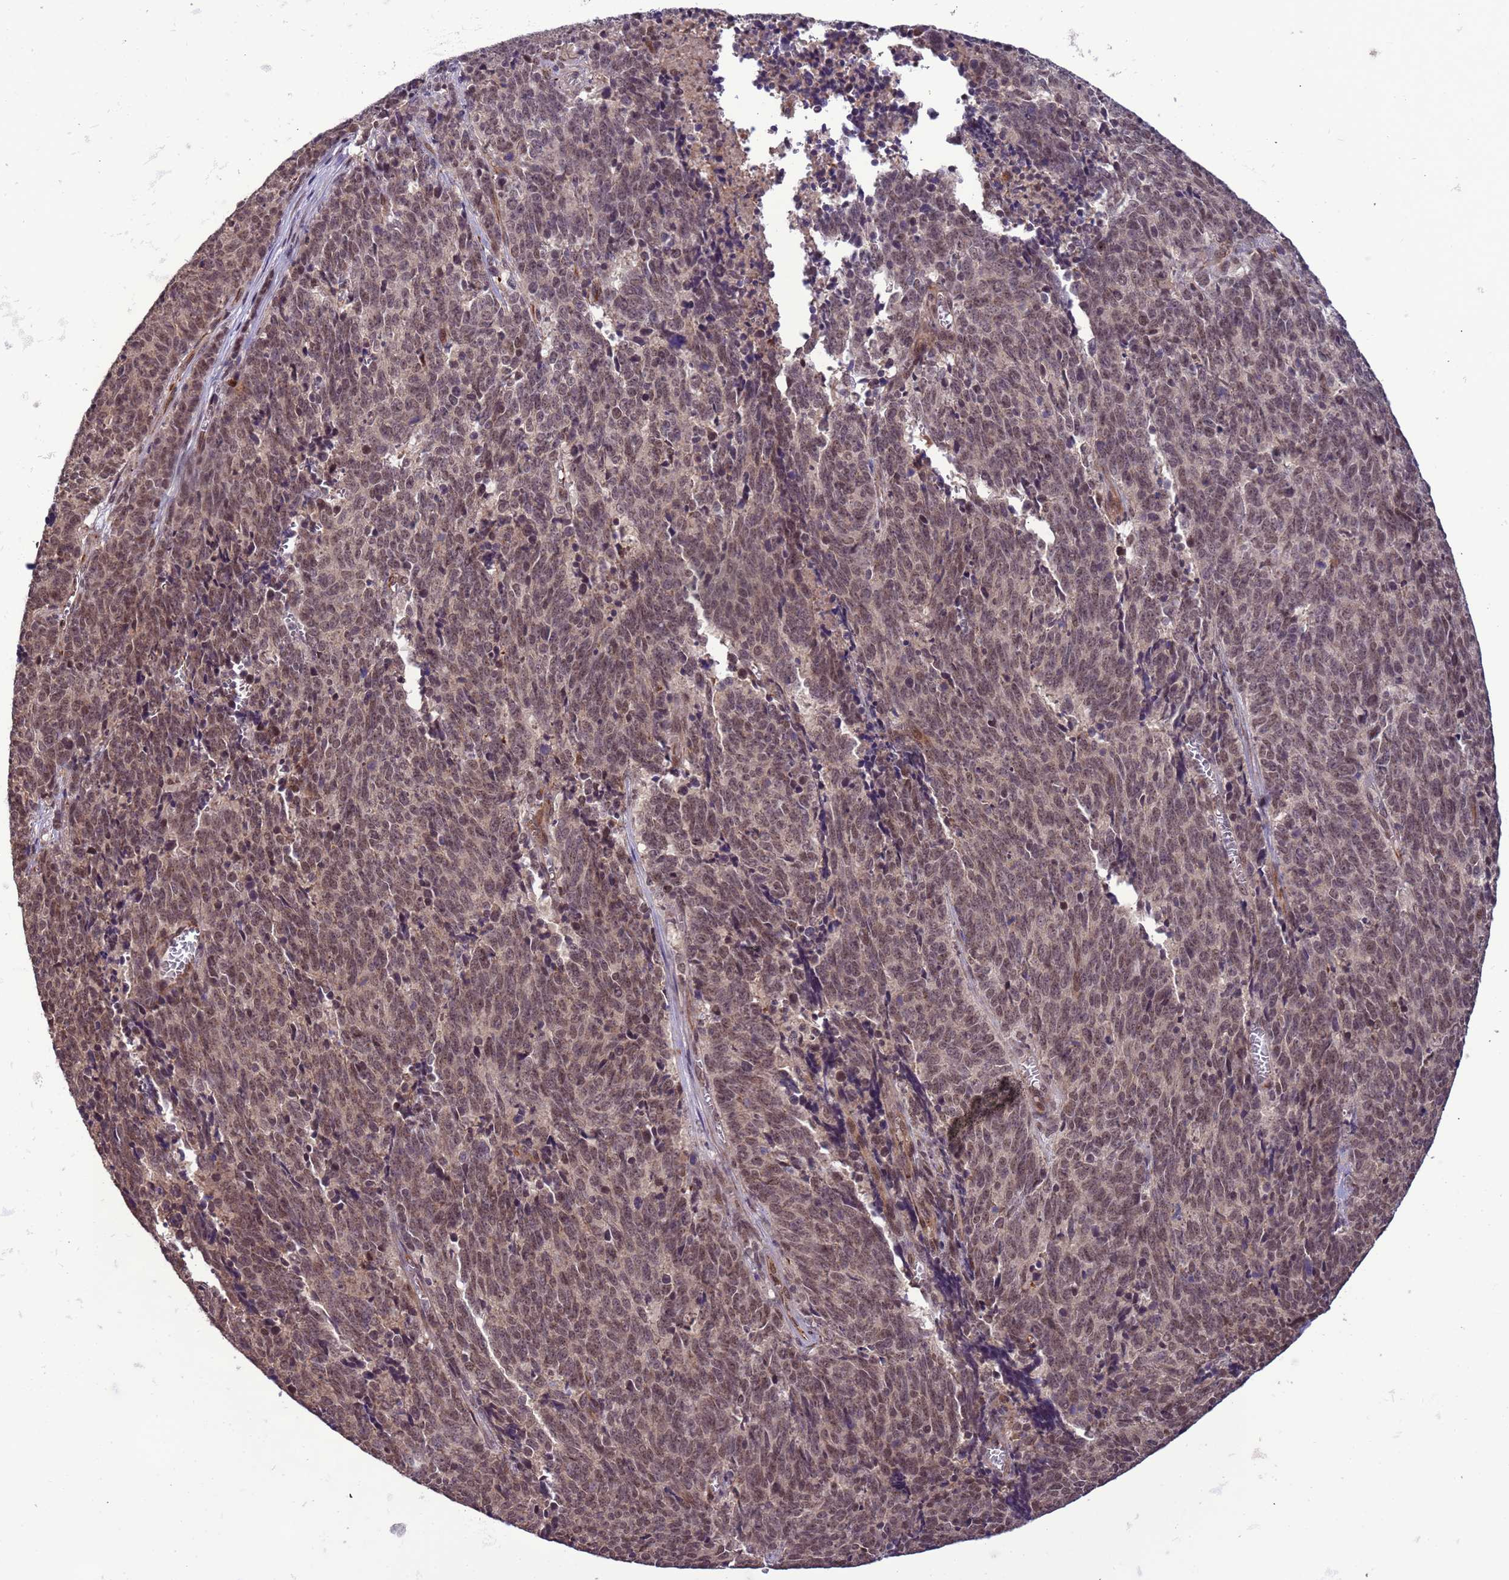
{"staining": {"intensity": "moderate", "quantity": ">75%", "location": "nuclear"}, "tissue": "cervical cancer", "cell_type": "Tumor cells", "image_type": "cancer", "snomed": [{"axis": "morphology", "description": "Squamous cell carcinoma, NOS"}, {"axis": "topography", "description": "Cervix"}], "caption": "Protein staining shows moderate nuclear positivity in about >75% of tumor cells in cervical cancer (squamous cell carcinoma). (IHC, brightfield microscopy, high magnification).", "gene": "ZBTB5", "patient": {"sex": "female", "age": 29}}